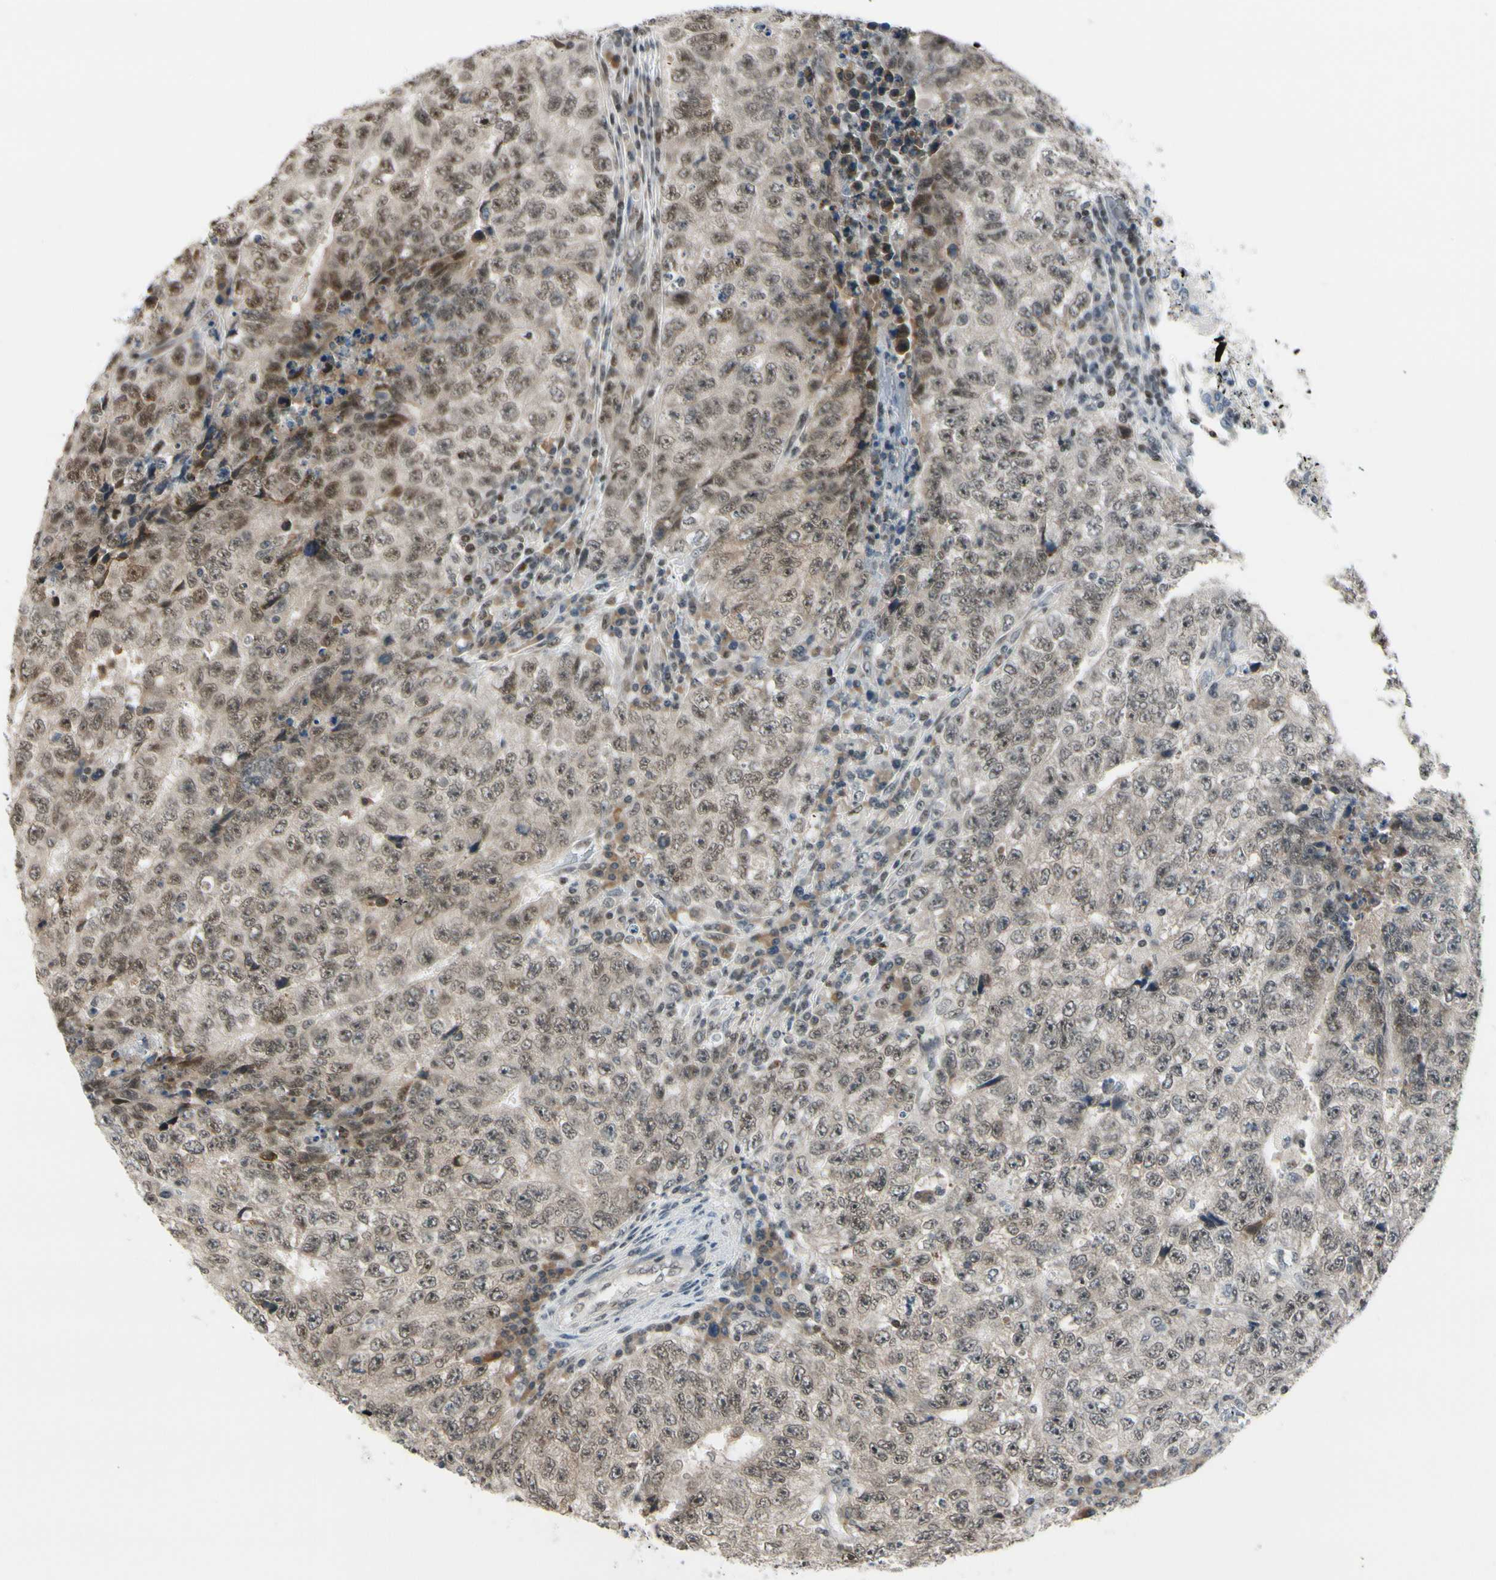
{"staining": {"intensity": "weak", "quantity": ">75%", "location": "cytoplasmic/membranous,nuclear"}, "tissue": "testis cancer", "cell_type": "Tumor cells", "image_type": "cancer", "snomed": [{"axis": "morphology", "description": "Necrosis, NOS"}, {"axis": "morphology", "description": "Carcinoma, Embryonal, NOS"}, {"axis": "topography", "description": "Testis"}], "caption": "Human testis cancer (embryonal carcinoma) stained with a brown dye demonstrates weak cytoplasmic/membranous and nuclear positive expression in approximately >75% of tumor cells.", "gene": "DAXX", "patient": {"sex": "male", "age": 19}}